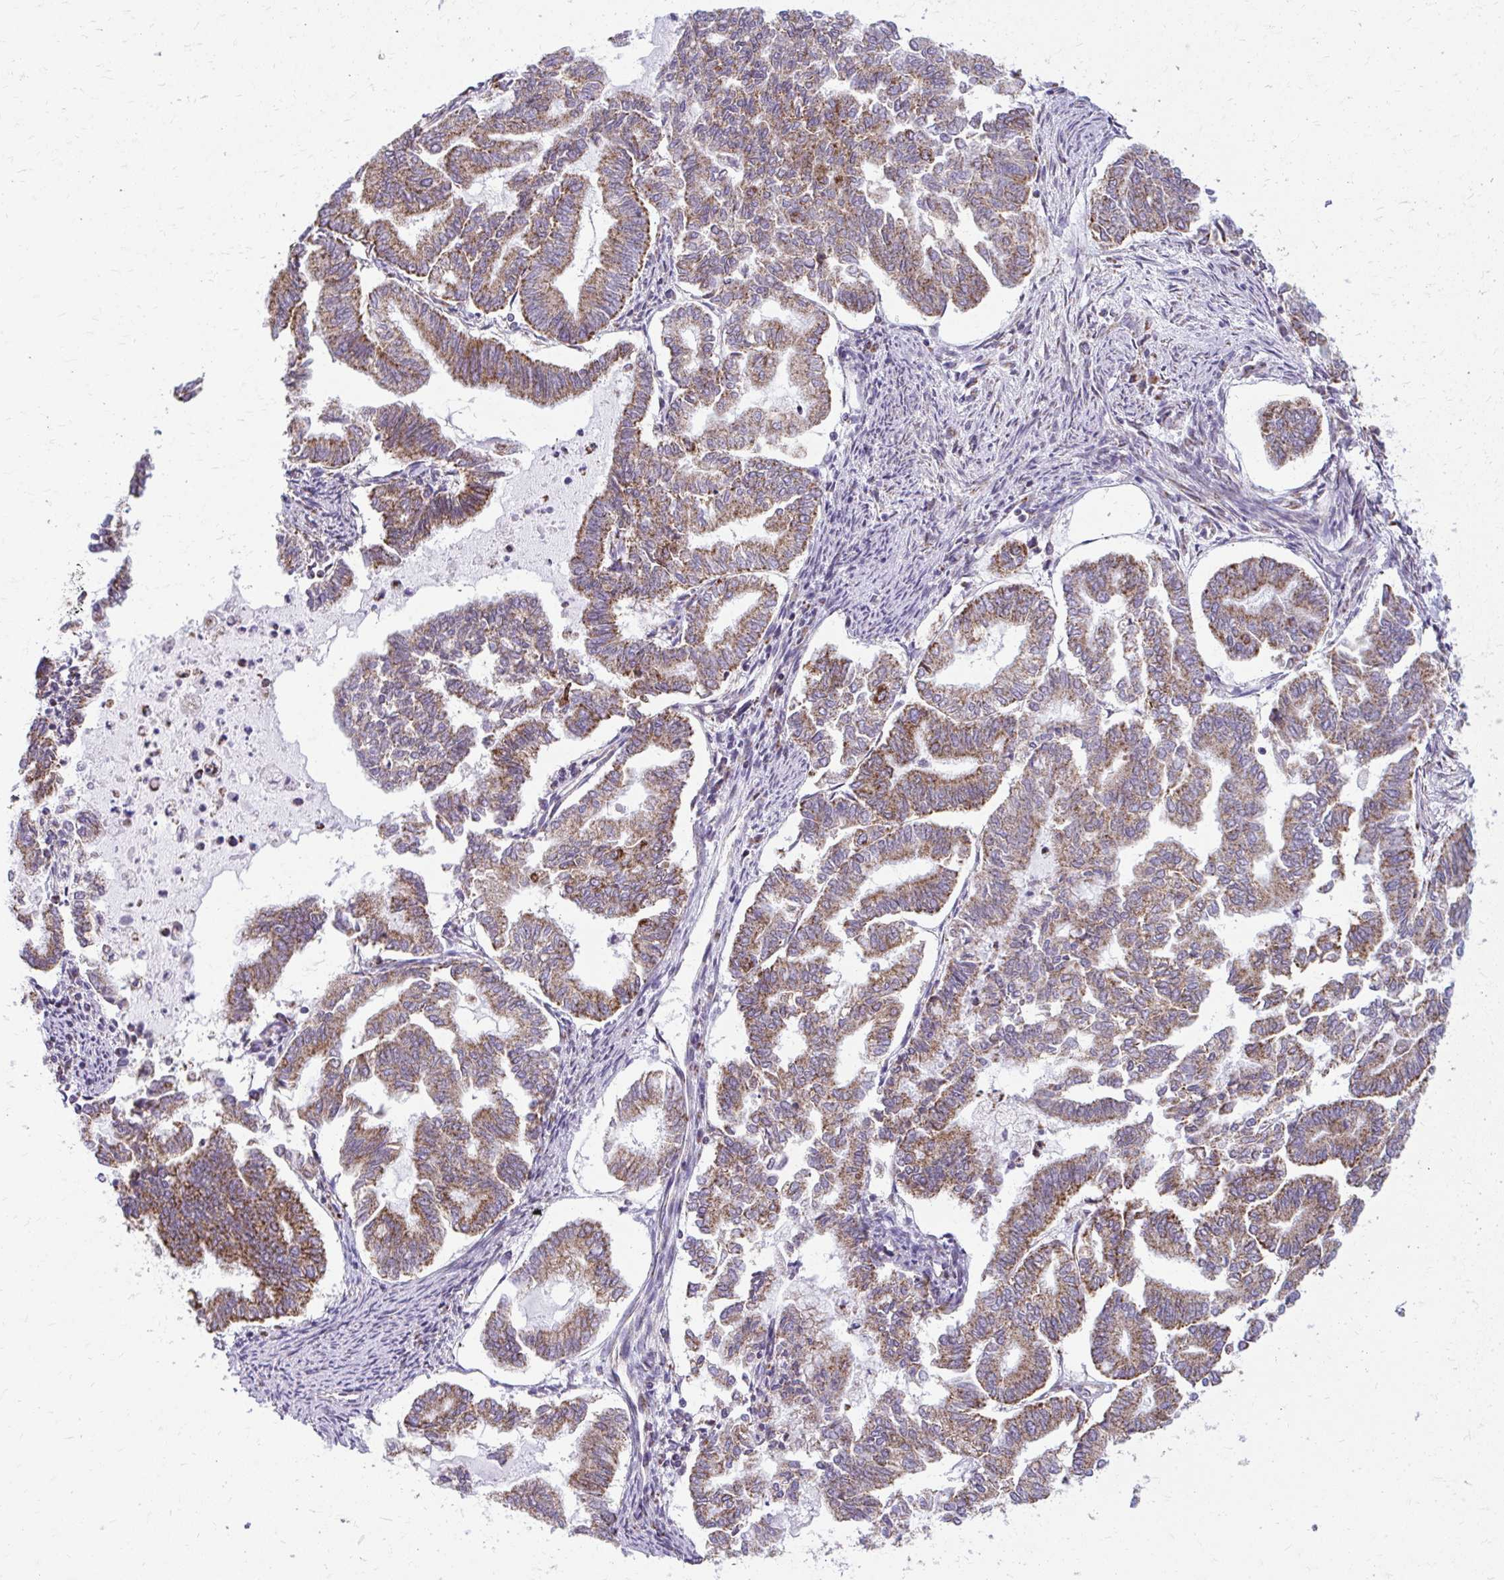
{"staining": {"intensity": "moderate", "quantity": ">75%", "location": "cytoplasmic/membranous"}, "tissue": "endometrial cancer", "cell_type": "Tumor cells", "image_type": "cancer", "snomed": [{"axis": "morphology", "description": "Adenocarcinoma, NOS"}, {"axis": "topography", "description": "Endometrium"}], "caption": "Protein staining shows moderate cytoplasmic/membranous staining in approximately >75% of tumor cells in endometrial cancer. The protein of interest is shown in brown color, while the nuclei are stained blue.", "gene": "IFIT1", "patient": {"sex": "female", "age": 79}}